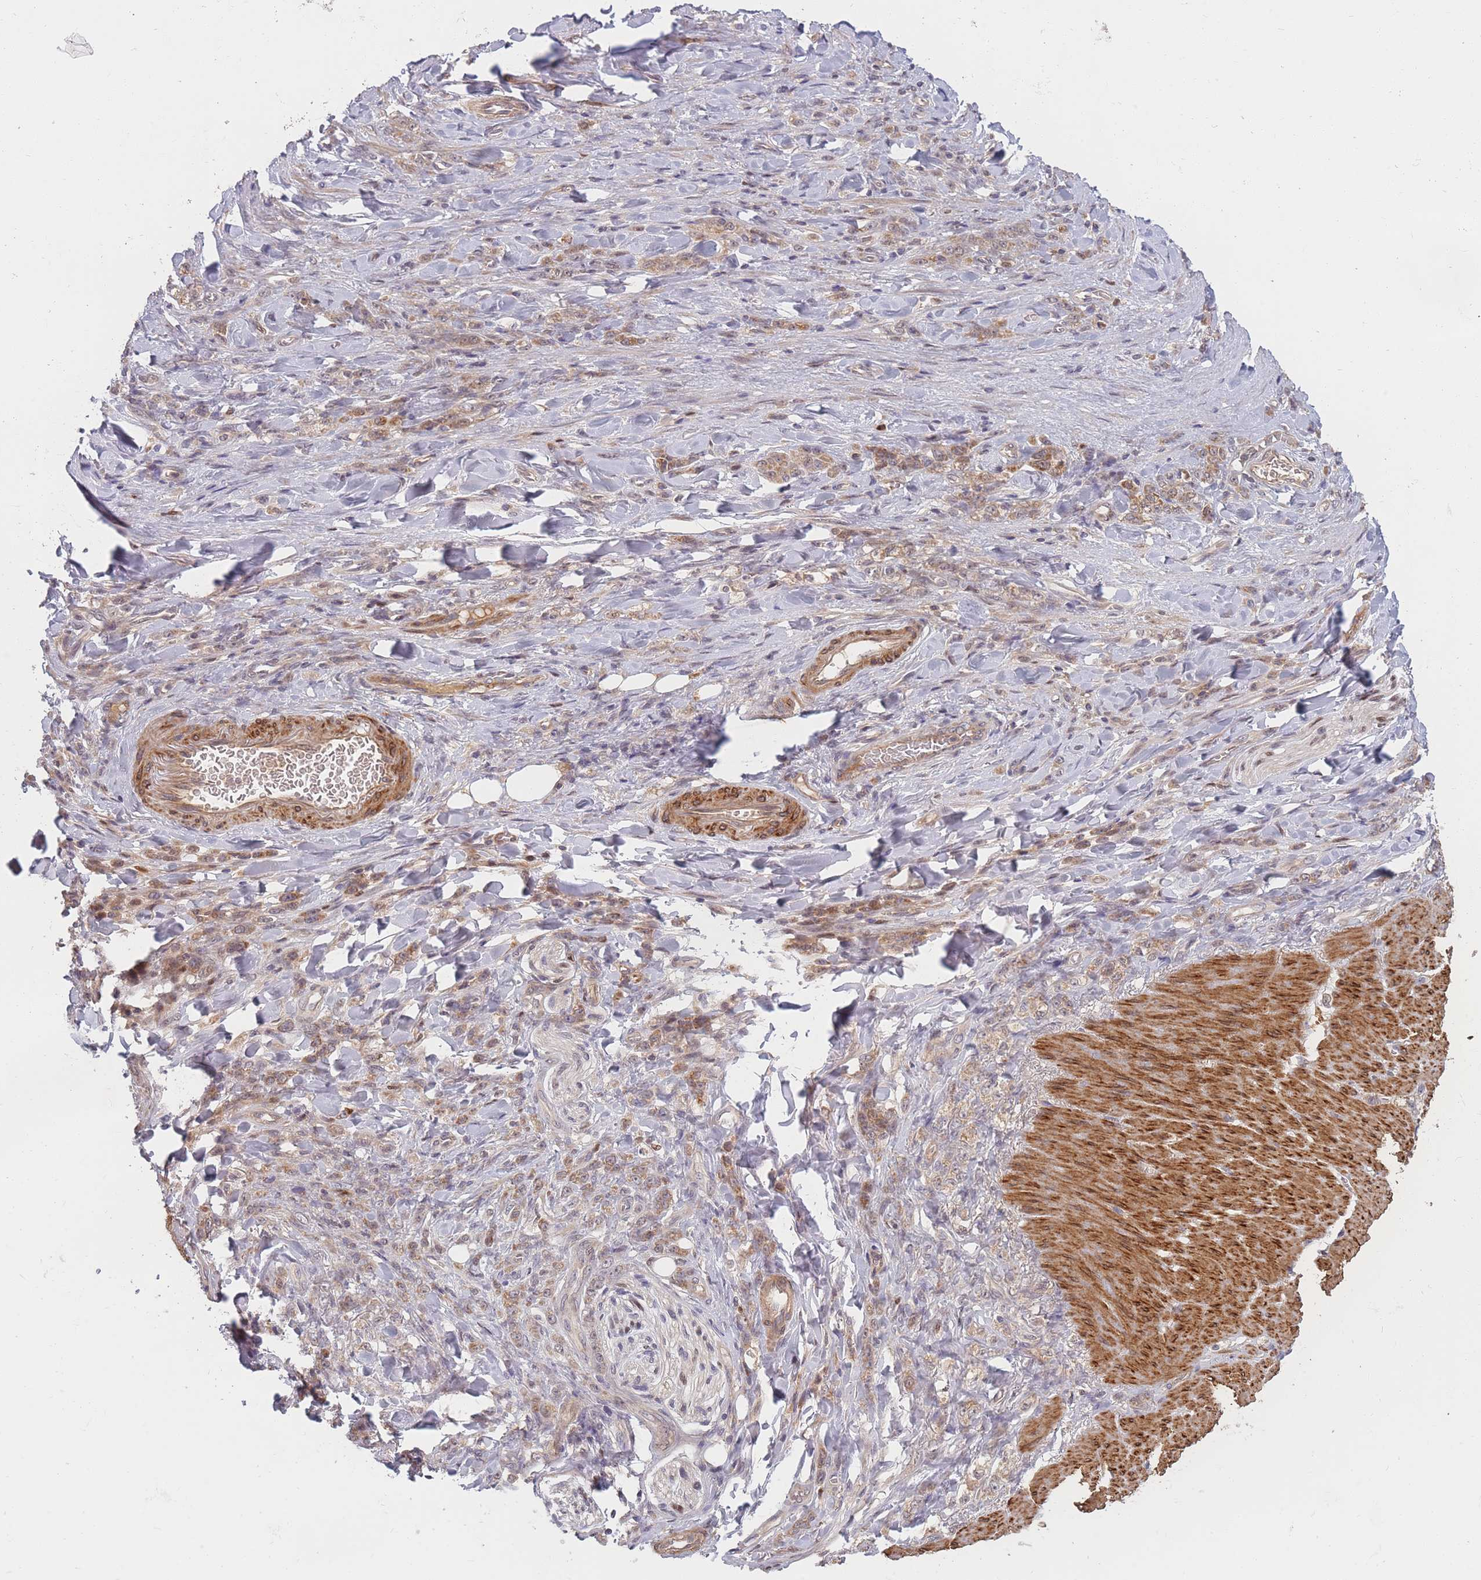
{"staining": {"intensity": "moderate", "quantity": ">75%", "location": "cytoplasmic/membranous"}, "tissue": "stomach cancer", "cell_type": "Tumor cells", "image_type": "cancer", "snomed": [{"axis": "morphology", "description": "Normal tissue, NOS"}, {"axis": "morphology", "description": "Adenocarcinoma, NOS"}, {"axis": "topography", "description": "Stomach"}], "caption": "The micrograph shows staining of stomach cancer (adenocarcinoma), revealing moderate cytoplasmic/membranous protein staining (brown color) within tumor cells. Nuclei are stained in blue.", "gene": "FAM153A", "patient": {"sex": "male", "age": 82}}